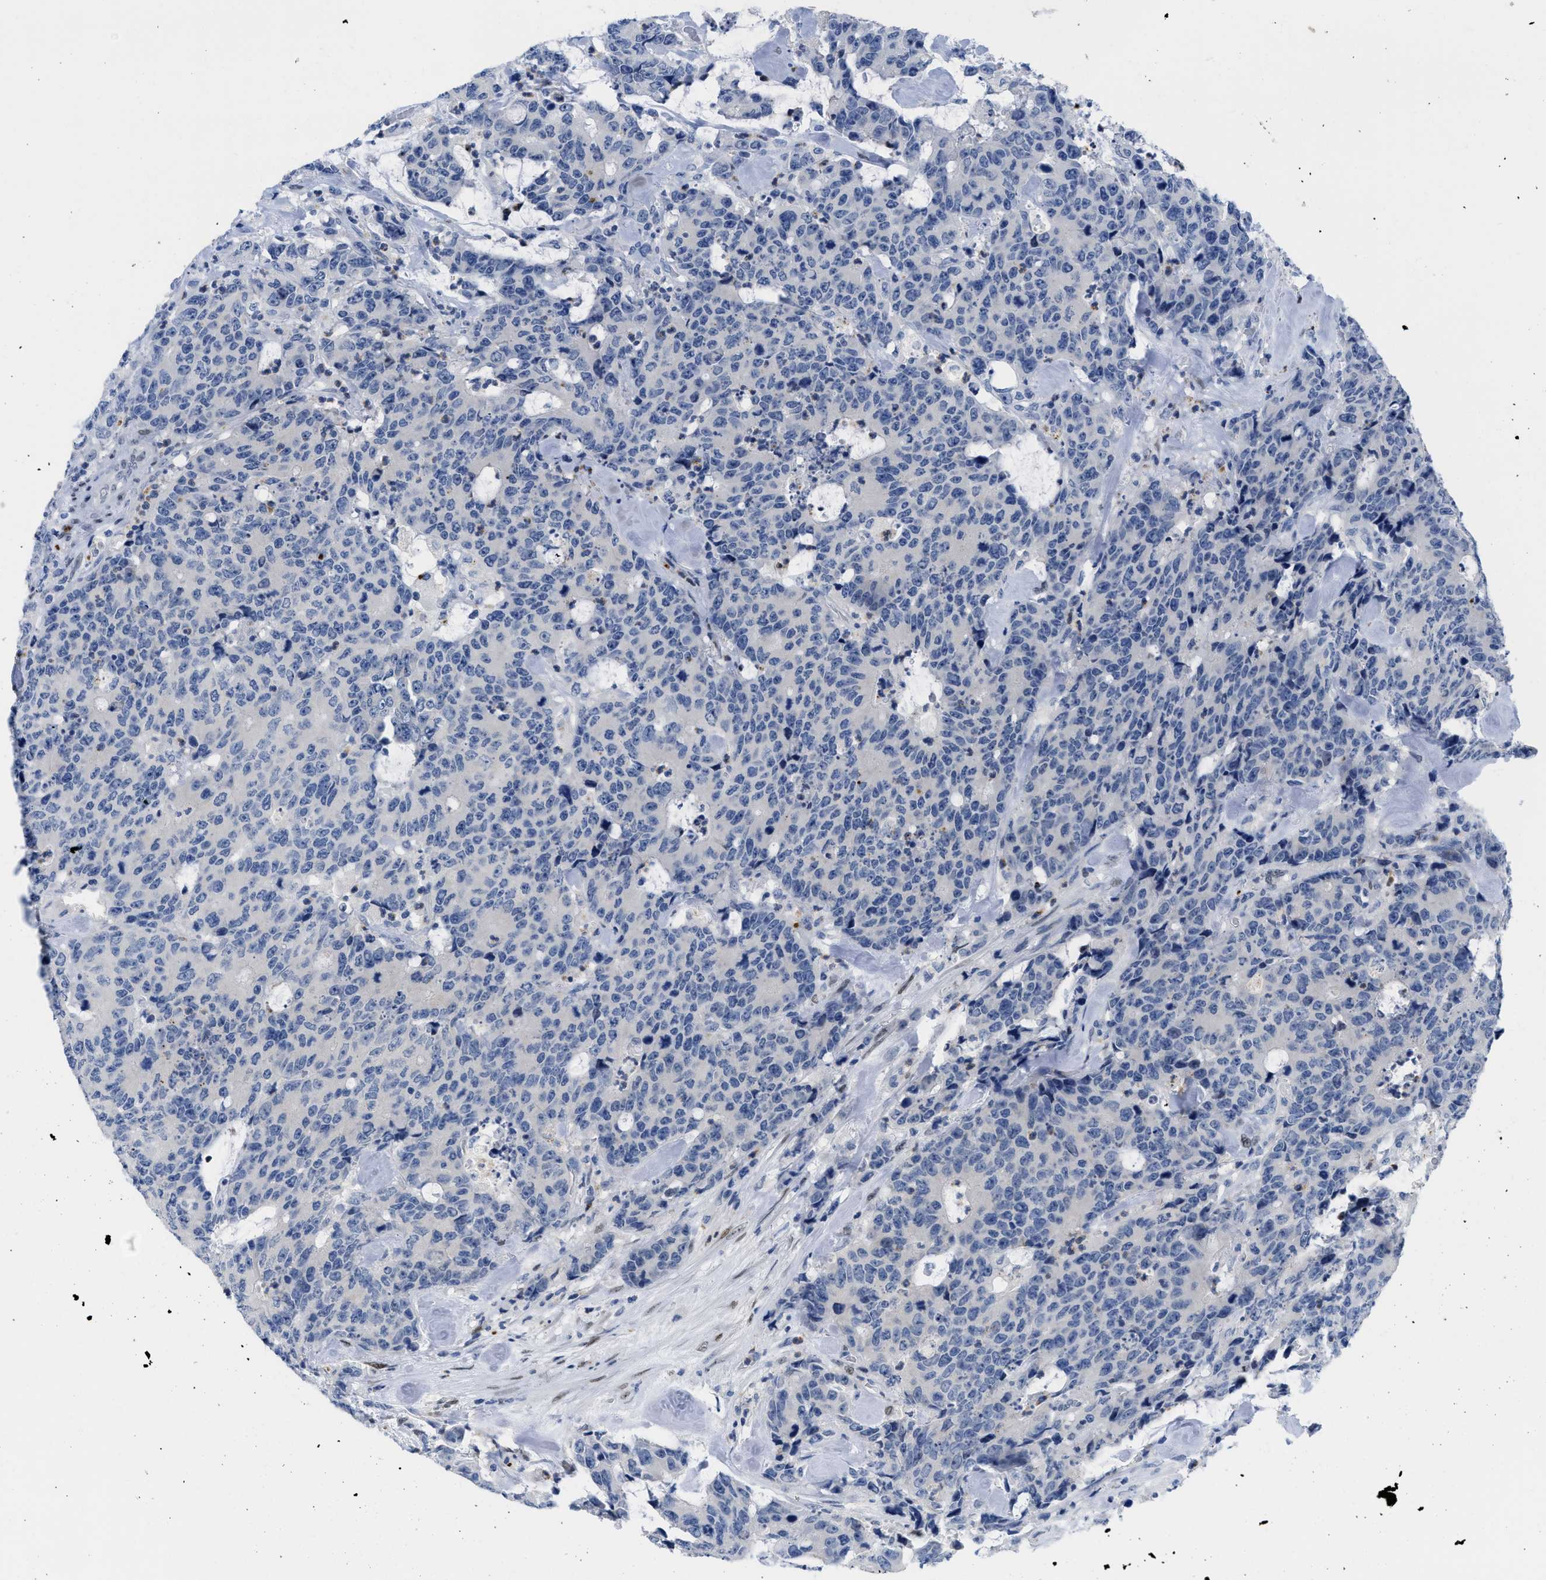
{"staining": {"intensity": "negative", "quantity": "none", "location": "none"}, "tissue": "colorectal cancer", "cell_type": "Tumor cells", "image_type": "cancer", "snomed": [{"axis": "morphology", "description": "Adenocarcinoma, NOS"}, {"axis": "topography", "description": "Colon"}], "caption": "Protein analysis of adenocarcinoma (colorectal) reveals no significant positivity in tumor cells.", "gene": "NFIX", "patient": {"sex": "female", "age": 86}}